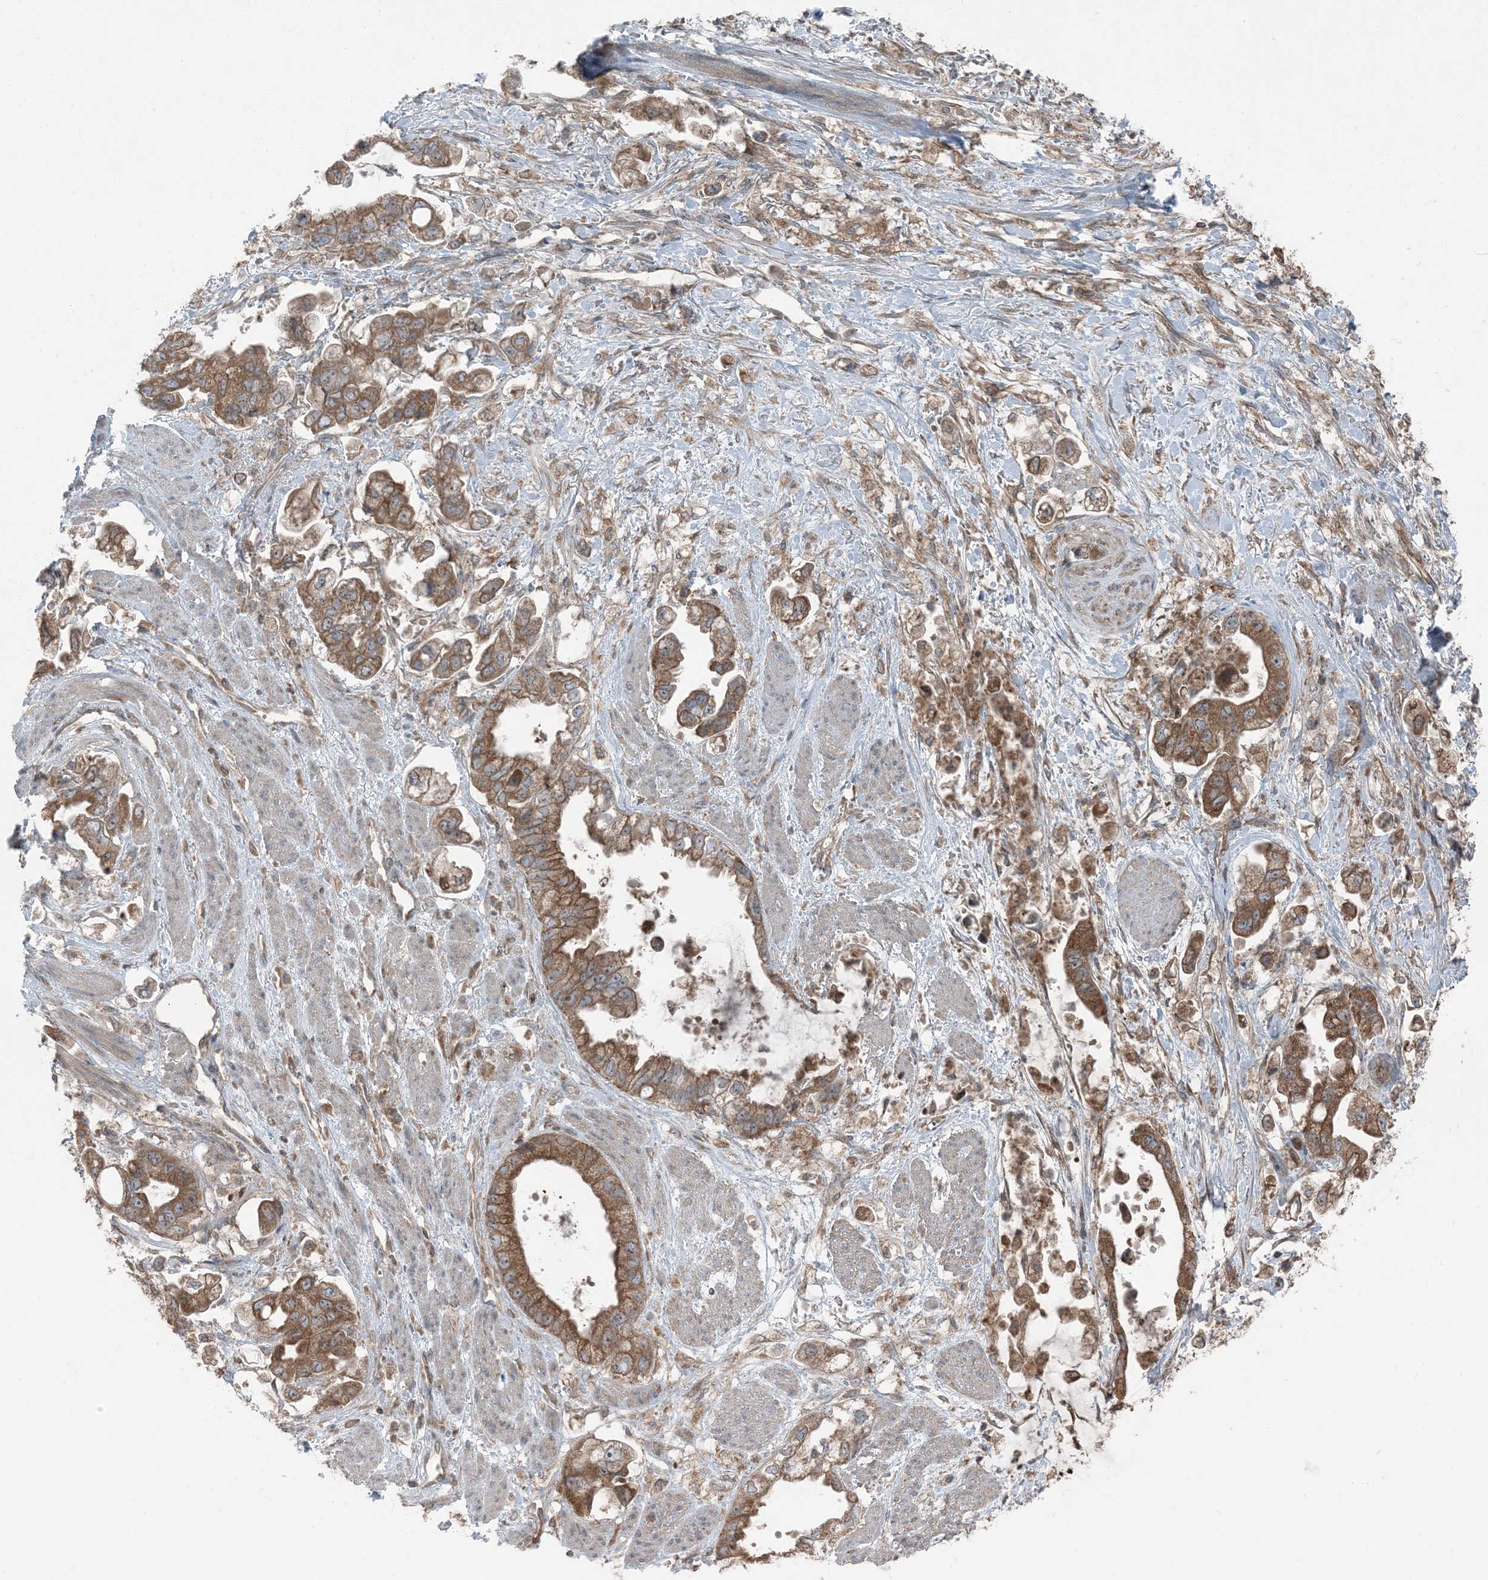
{"staining": {"intensity": "strong", "quantity": ">75%", "location": "cytoplasmic/membranous"}, "tissue": "stomach cancer", "cell_type": "Tumor cells", "image_type": "cancer", "snomed": [{"axis": "morphology", "description": "Adenocarcinoma, NOS"}, {"axis": "topography", "description": "Stomach"}], "caption": "A photomicrograph of stomach cancer stained for a protein displays strong cytoplasmic/membranous brown staining in tumor cells.", "gene": "RAB3GAP1", "patient": {"sex": "male", "age": 62}}